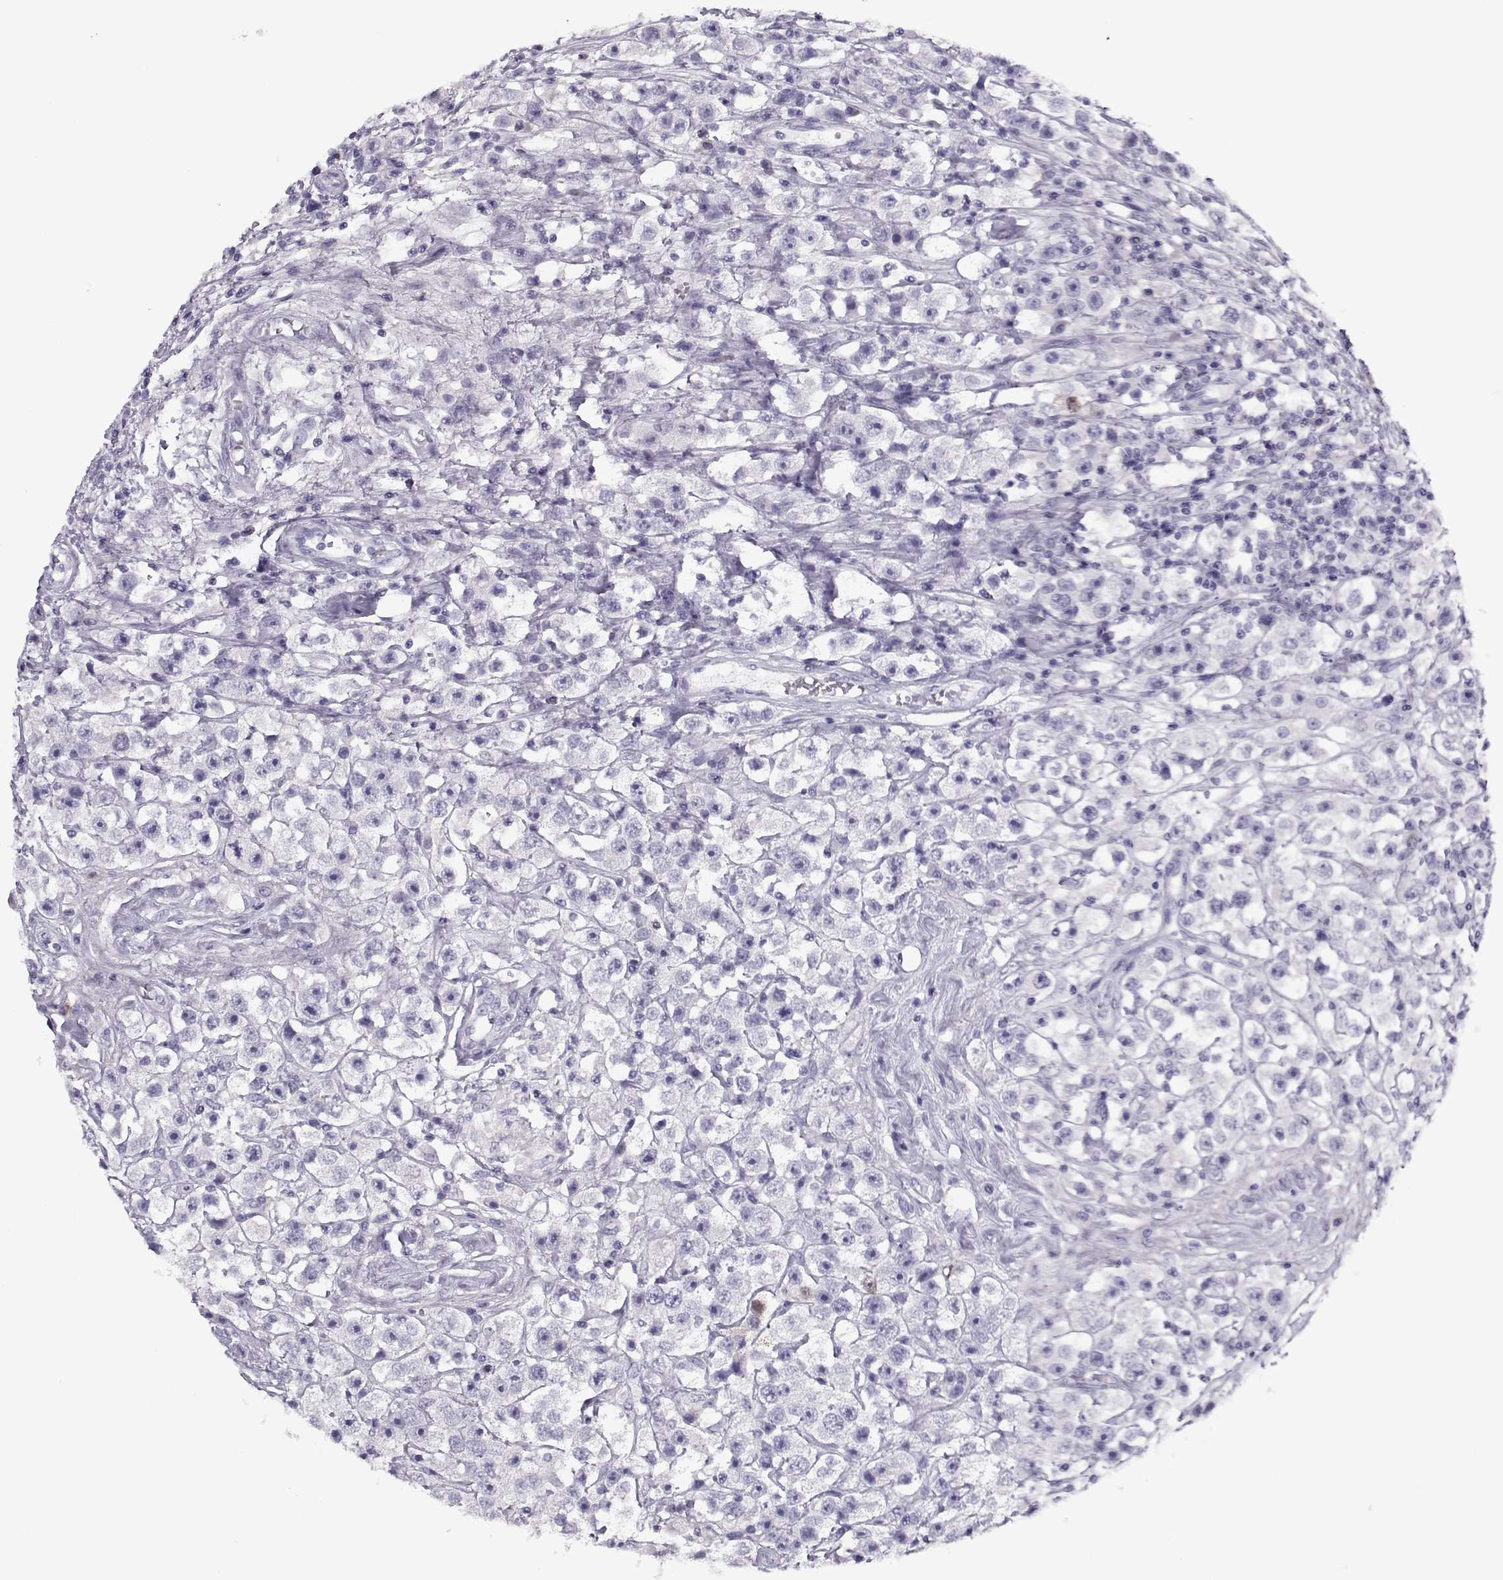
{"staining": {"intensity": "weak", "quantity": "<25%", "location": "cytoplasmic/membranous"}, "tissue": "testis cancer", "cell_type": "Tumor cells", "image_type": "cancer", "snomed": [{"axis": "morphology", "description": "Seminoma, NOS"}, {"axis": "topography", "description": "Testis"}], "caption": "The IHC image has no significant staining in tumor cells of testis cancer (seminoma) tissue.", "gene": "GAGE2A", "patient": {"sex": "male", "age": 45}}